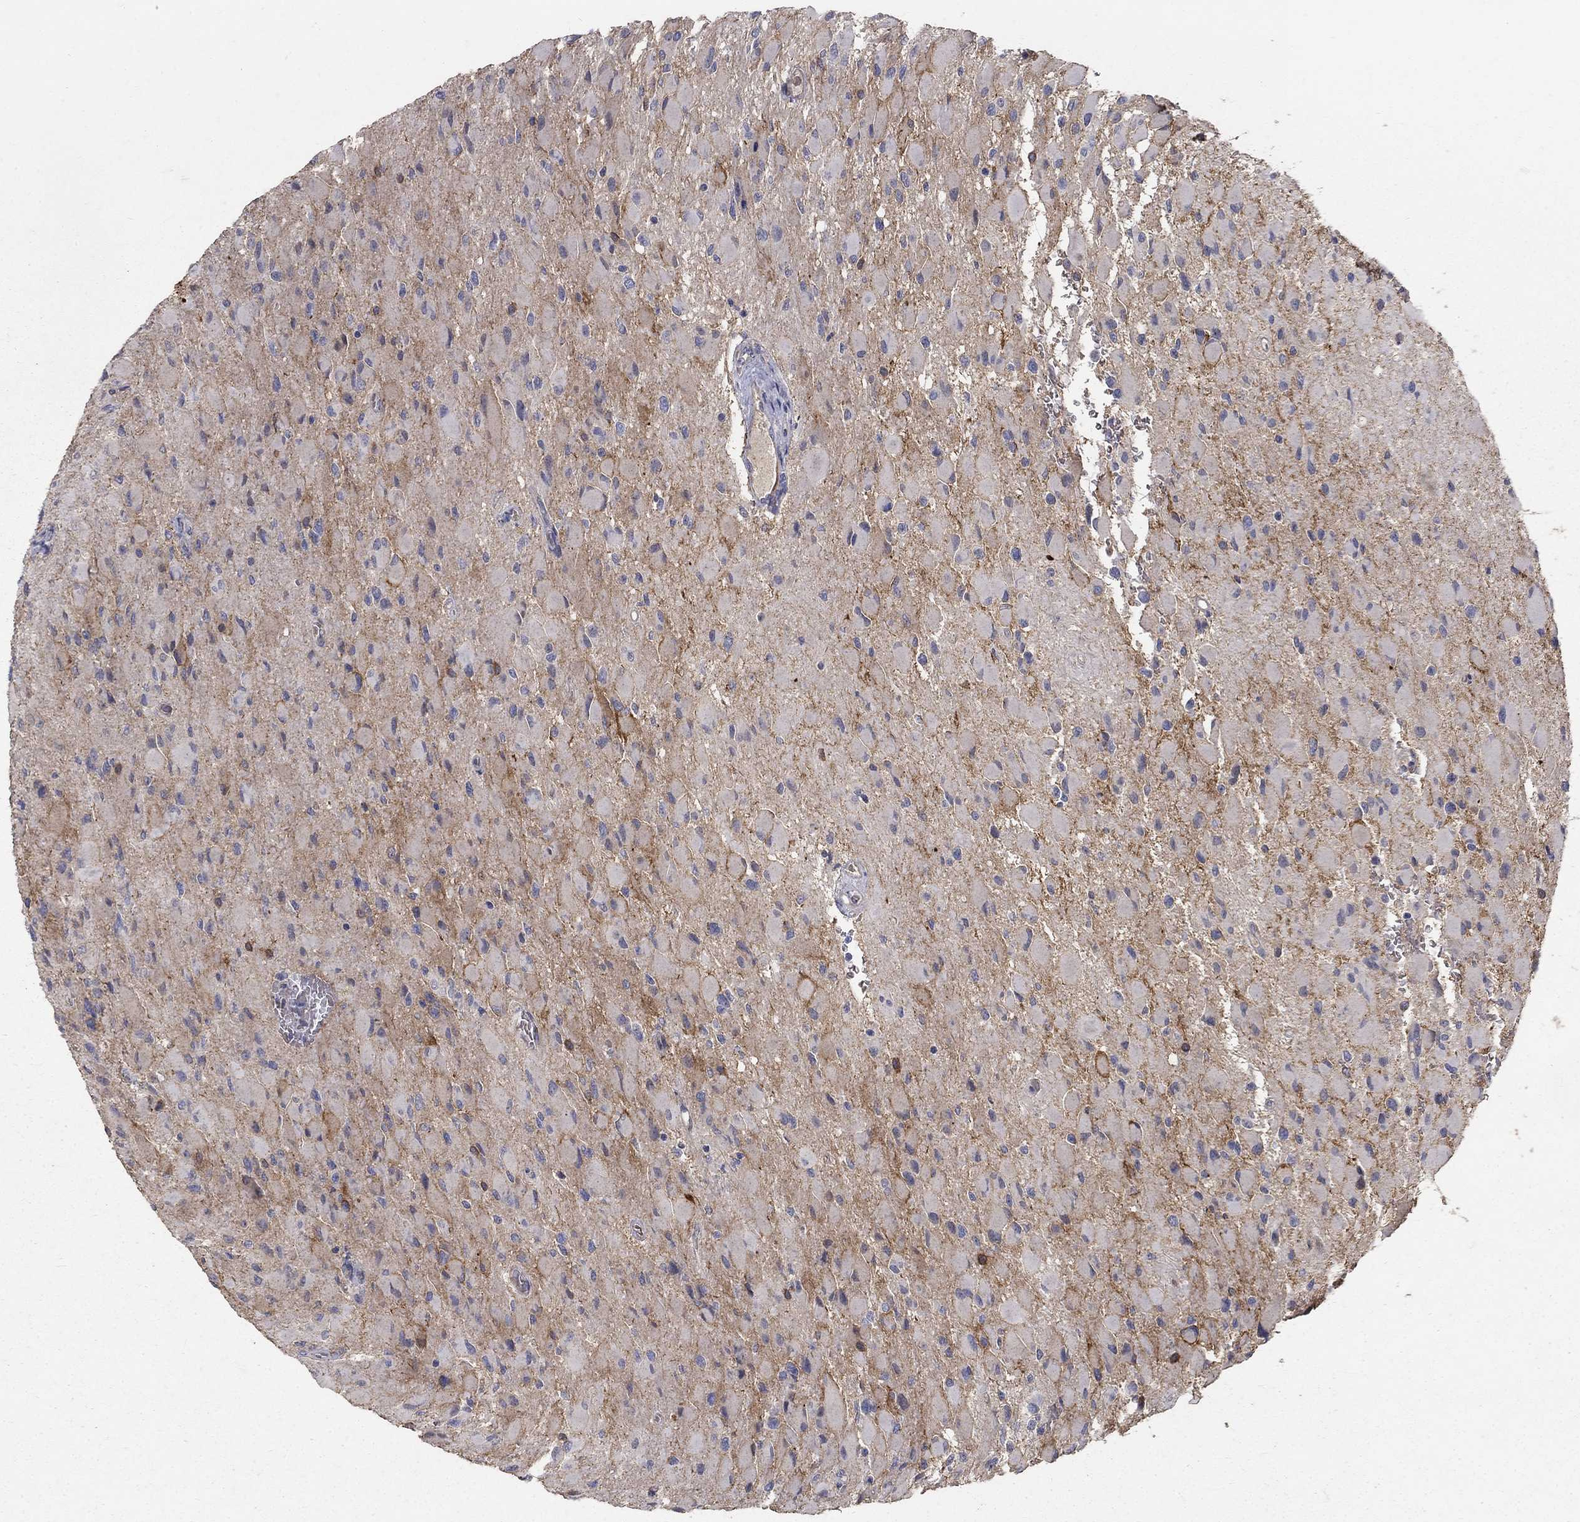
{"staining": {"intensity": "moderate", "quantity": "<25%", "location": "cytoplasmic/membranous"}, "tissue": "glioma", "cell_type": "Tumor cells", "image_type": "cancer", "snomed": [{"axis": "morphology", "description": "Glioma, malignant, High grade"}, {"axis": "topography", "description": "Cerebral cortex"}], "caption": "The image shows staining of high-grade glioma (malignant), revealing moderate cytoplasmic/membranous protein expression (brown color) within tumor cells.", "gene": "MPP2", "patient": {"sex": "female", "age": 36}}